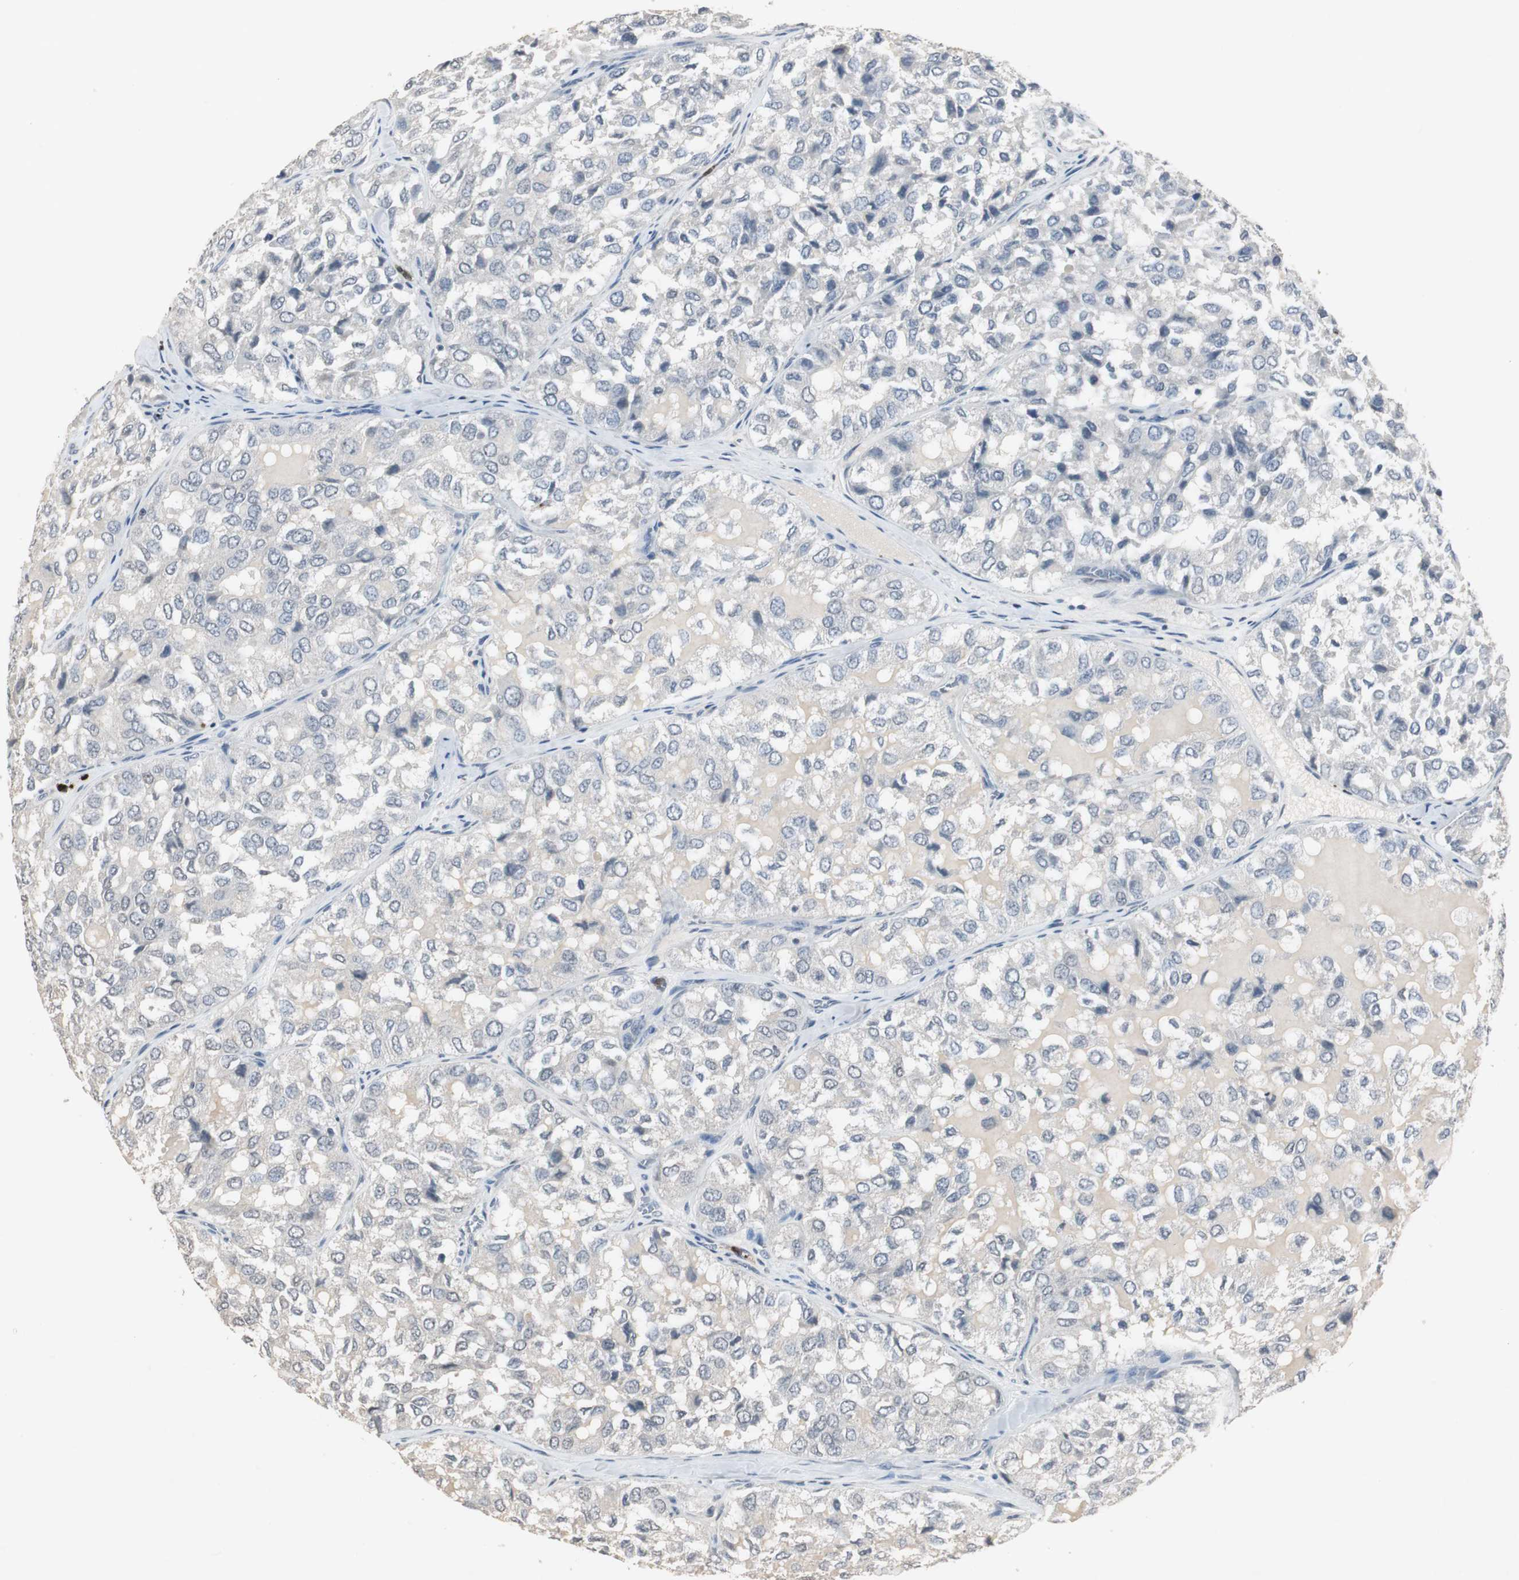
{"staining": {"intensity": "negative", "quantity": "none", "location": "none"}, "tissue": "thyroid cancer", "cell_type": "Tumor cells", "image_type": "cancer", "snomed": [{"axis": "morphology", "description": "Follicular adenoma carcinoma, NOS"}, {"axis": "topography", "description": "Thyroid gland"}], "caption": "Tumor cells are negative for protein expression in human thyroid cancer (follicular adenoma carcinoma).", "gene": "ADNP2", "patient": {"sex": "male", "age": 75}}